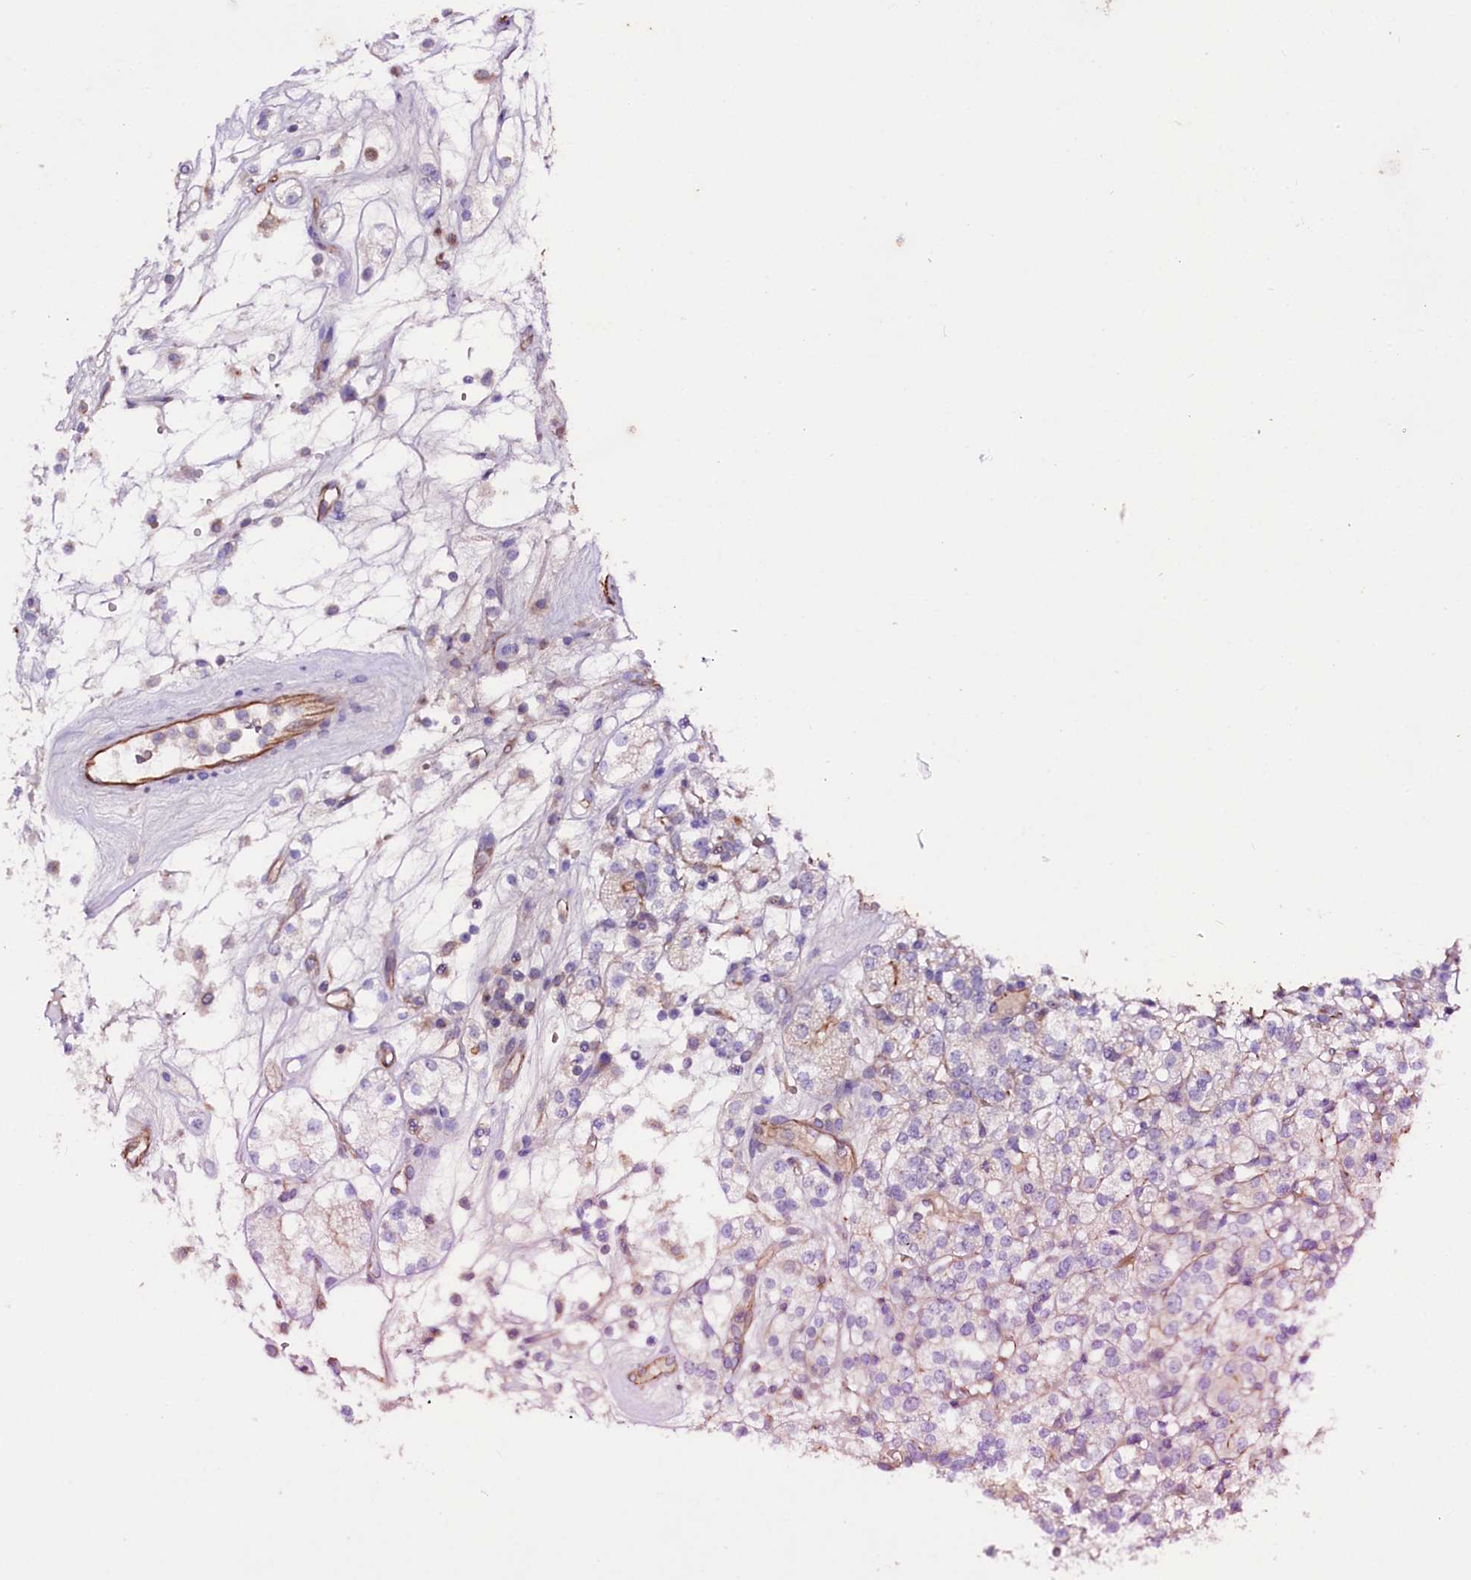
{"staining": {"intensity": "negative", "quantity": "none", "location": "none"}, "tissue": "renal cancer", "cell_type": "Tumor cells", "image_type": "cancer", "snomed": [{"axis": "morphology", "description": "Adenocarcinoma, NOS"}, {"axis": "topography", "description": "Kidney"}], "caption": "Human renal adenocarcinoma stained for a protein using IHC shows no expression in tumor cells.", "gene": "SLC7A1", "patient": {"sex": "male", "age": 77}}